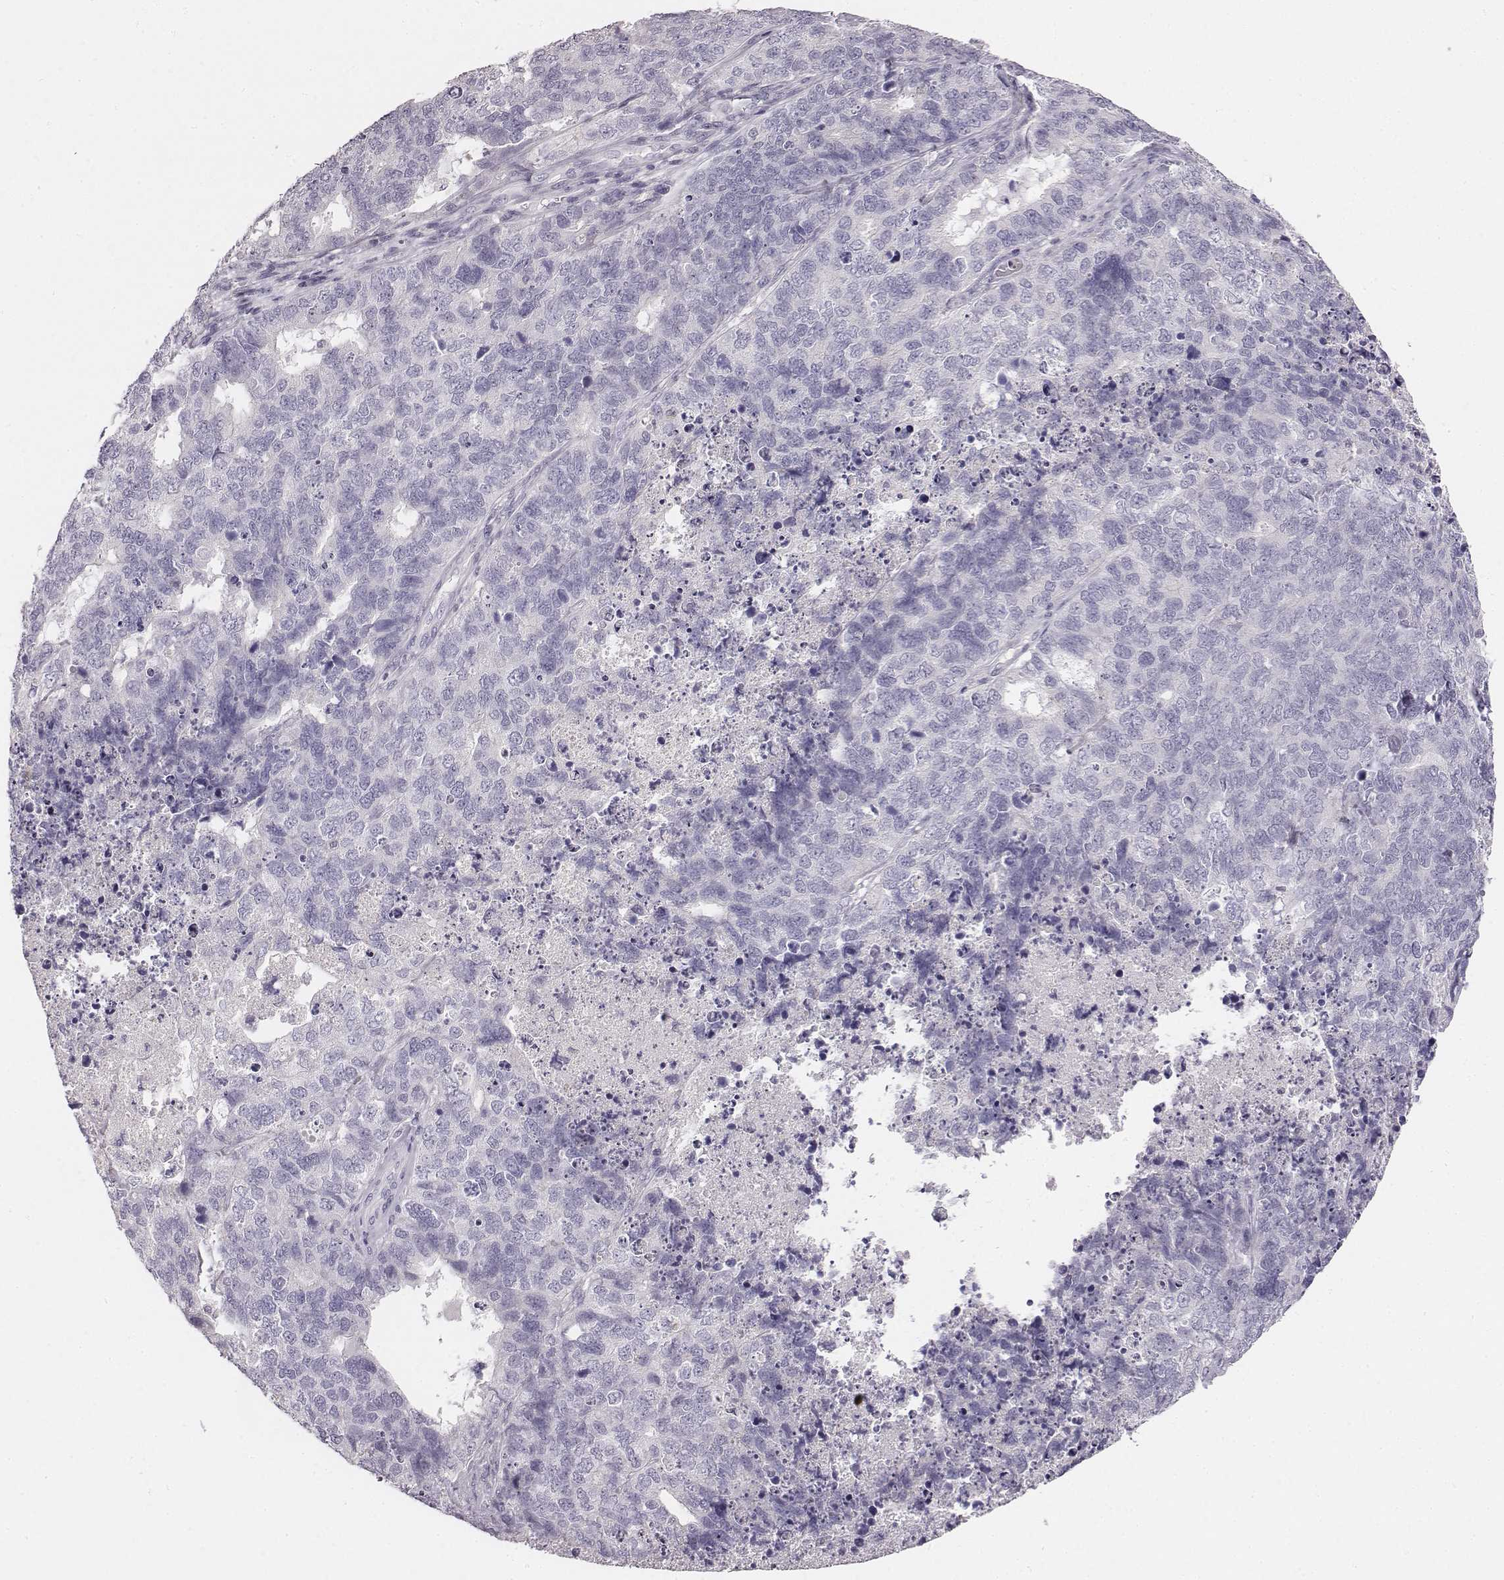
{"staining": {"intensity": "negative", "quantity": "none", "location": "none"}, "tissue": "cervical cancer", "cell_type": "Tumor cells", "image_type": "cancer", "snomed": [{"axis": "morphology", "description": "Squamous cell carcinoma, NOS"}, {"axis": "topography", "description": "Cervix"}], "caption": "Immunohistochemistry (IHC) histopathology image of human cervical cancer stained for a protein (brown), which demonstrates no positivity in tumor cells.", "gene": "ADAM7", "patient": {"sex": "female", "age": 63}}